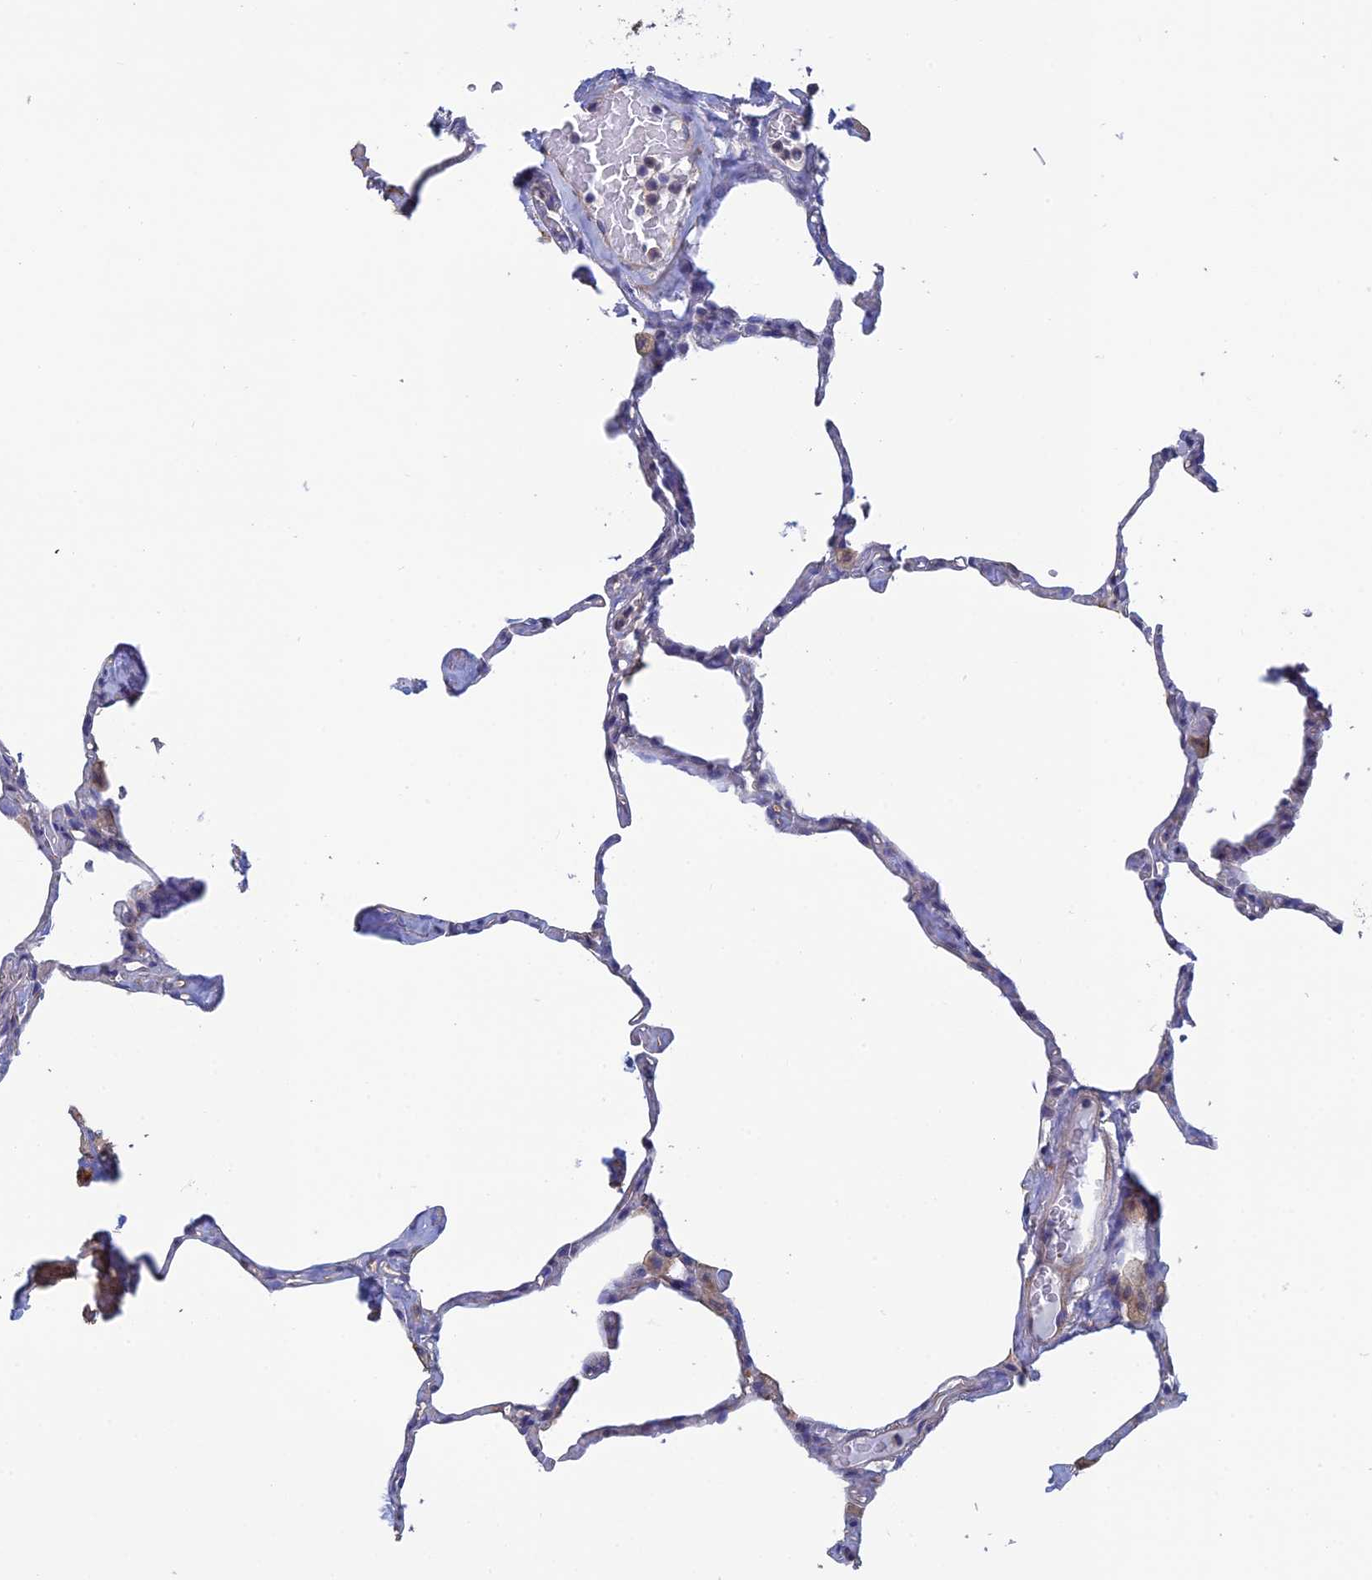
{"staining": {"intensity": "negative", "quantity": "none", "location": "none"}, "tissue": "lung", "cell_type": "Alveolar cells", "image_type": "normal", "snomed": [{"axis": "morphology", "description": "Normal tissue, NOS"}, {"axis": "topography", "description": "Lung"}], "caption": "Micrograph shows no protein expression in alveolar cells of unremarkable lung.", "gene": "PCDHA5", "patient": {"sex": "male", "age": 65}}